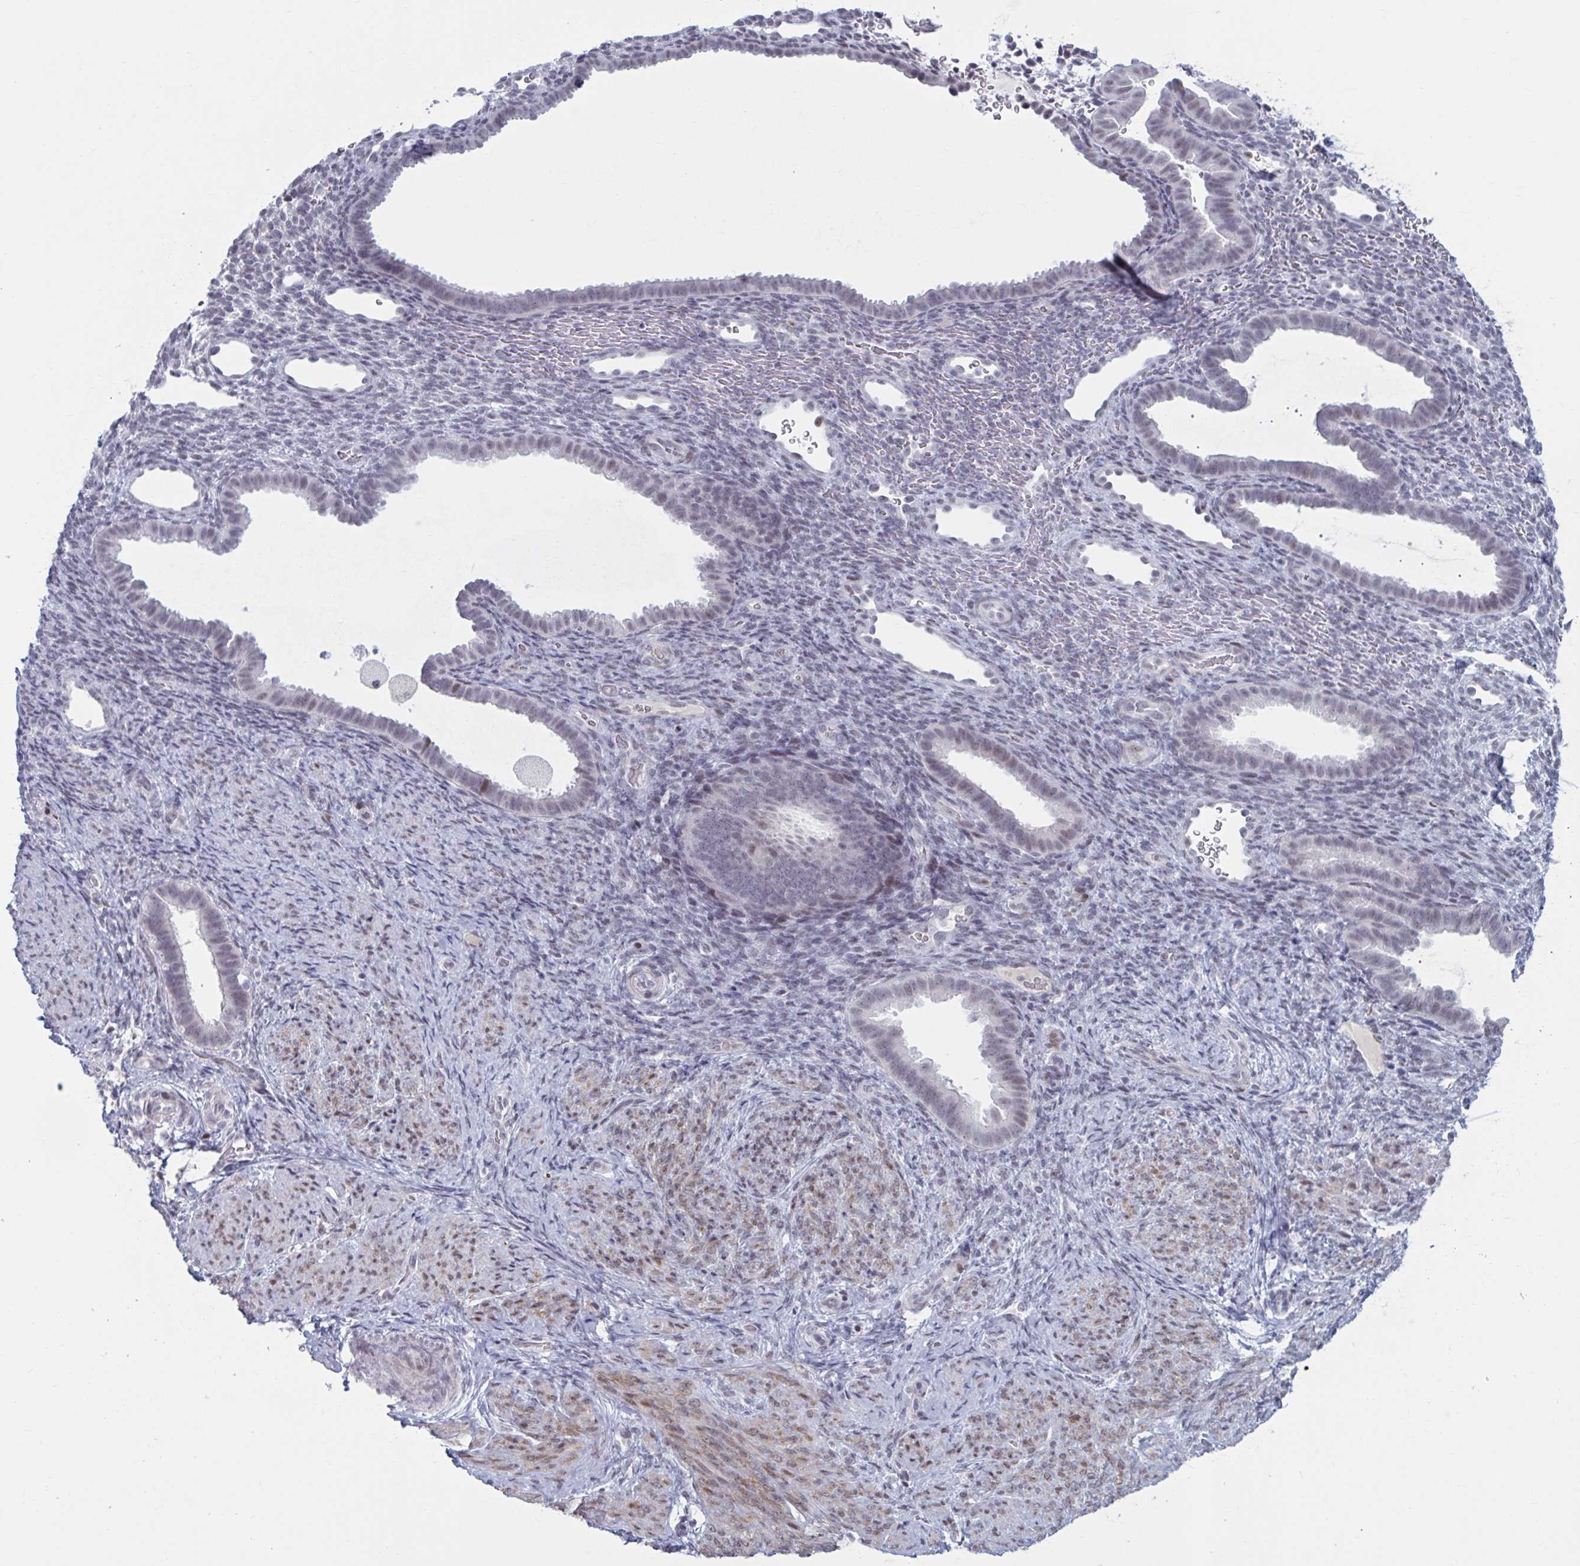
{"staining": {"intensity": "negative", "quantity": "none", "location": "none"}, "tissue": "endometrium", "cell_type": "Cells in endometrial stroma", "image_type": "normal", "snomed": [{"axis": "morphology", "description": "Normal tissue, NOS"}, {"axis": "topography", "description": "Endometrium"}], "caption": "High power microscopy micrograph of an immunohistochemistry image of unremarkable endometrium, revealing no significant positivity in cells in endometrial stroma.", "gene": "HSD17B6", "patient": {"sex": "female", "age": 34}}